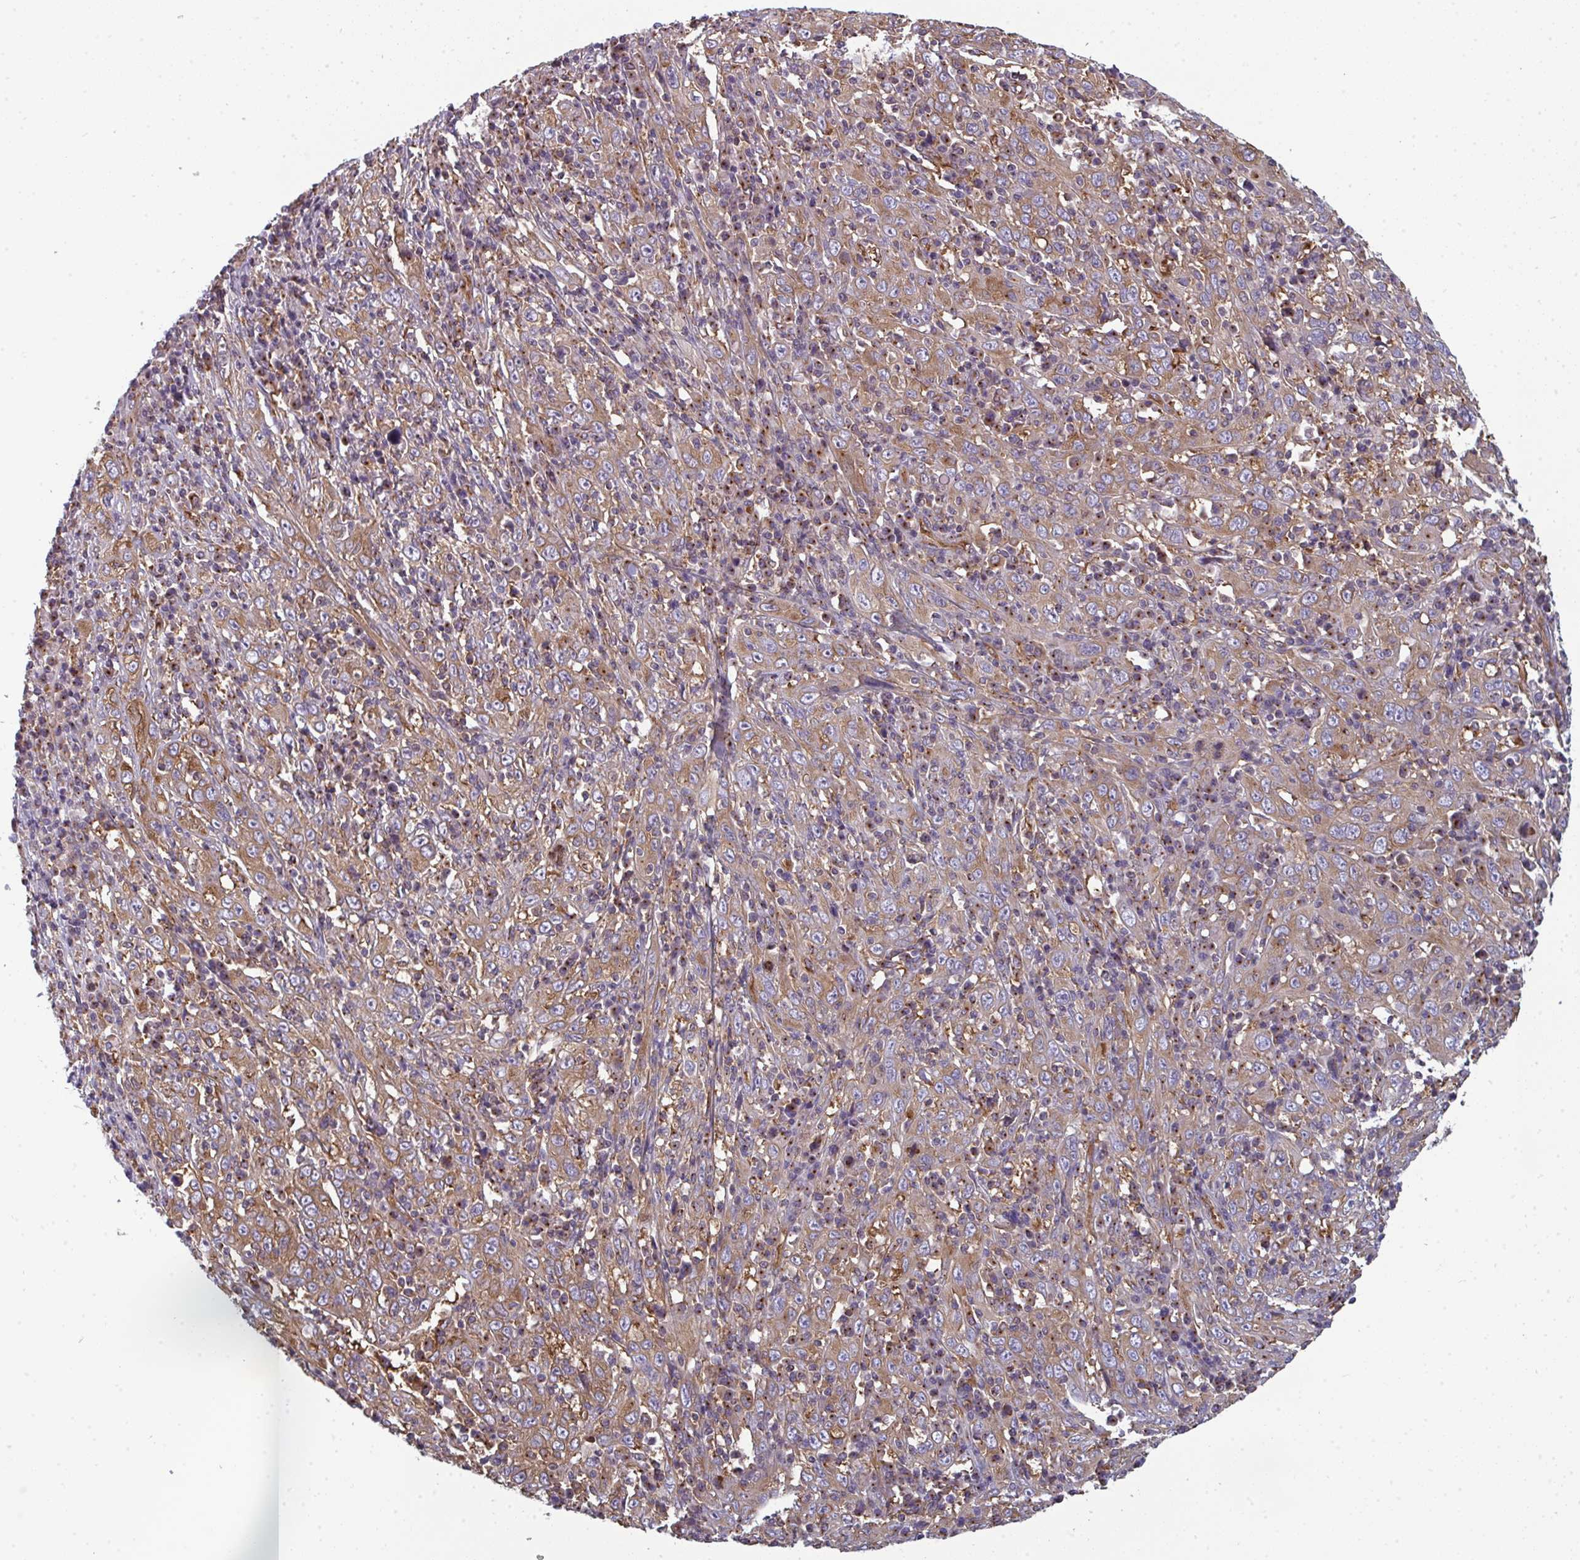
{"staining": {"intensity": "weak", "quantity": ">75%", "location": "cytoplasmic/membranous"}, "tissue": "cervical cancer", "cell_type": "Tumor cells", "image_type": "cancer", "snomed": [{"axis": "morphology", "description": "Squamous cell carcinoma, NOS"}, {"axis": "topography", "description": "Cervix"}], "caption": "Protein staining demonstrates weak cytoplasmic/membranous expression in about >75% of tumor cells in cervical cancer (squamous cell carcinoma).", "gene": "DYNC1I2", "patient": {"sex": "female", "age": 46}}